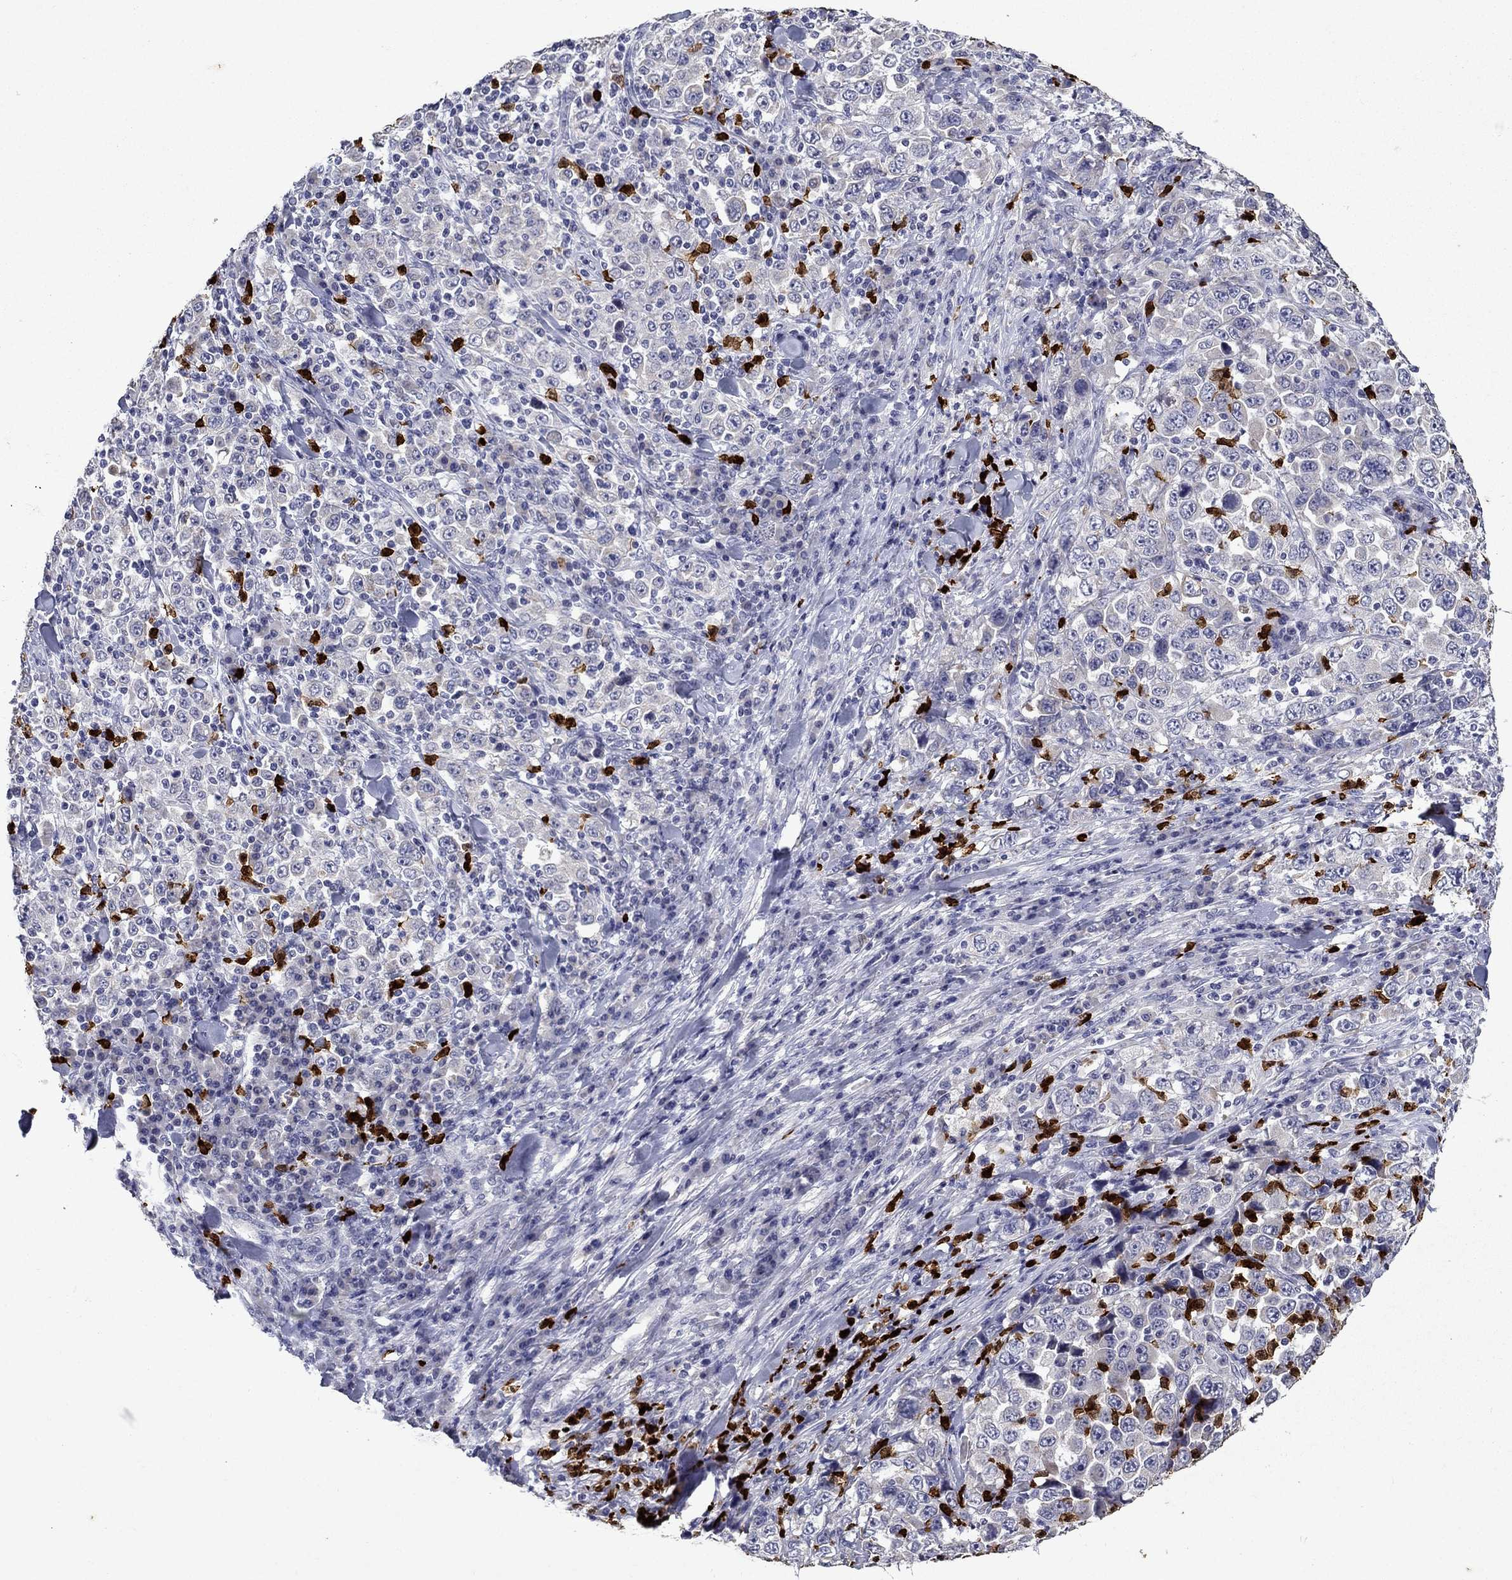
{"staining": {"intensity": "negative", "quantity": "none", "location": "none"}, "tissue": "stomach cancer", "cell_type": "Tumor cells", "image_type": "cancer", "snomed": [{"axis": "morphology", "description": "Normal tissue, NOS"}, {"axis": "morphology", "description": "Adenocarcinoma, NOS"}, {"axis": "topography", "description": "Stomach, upper"}, {"axis": "topography", "description": "Stomach"}], "caption": "Immunohistochemical staining of human stomach adenocarcinoma demonstrates no significant staining in tumor cells.", "gene": "IRF5", "patient": {"sex": "male", "age": 59}}